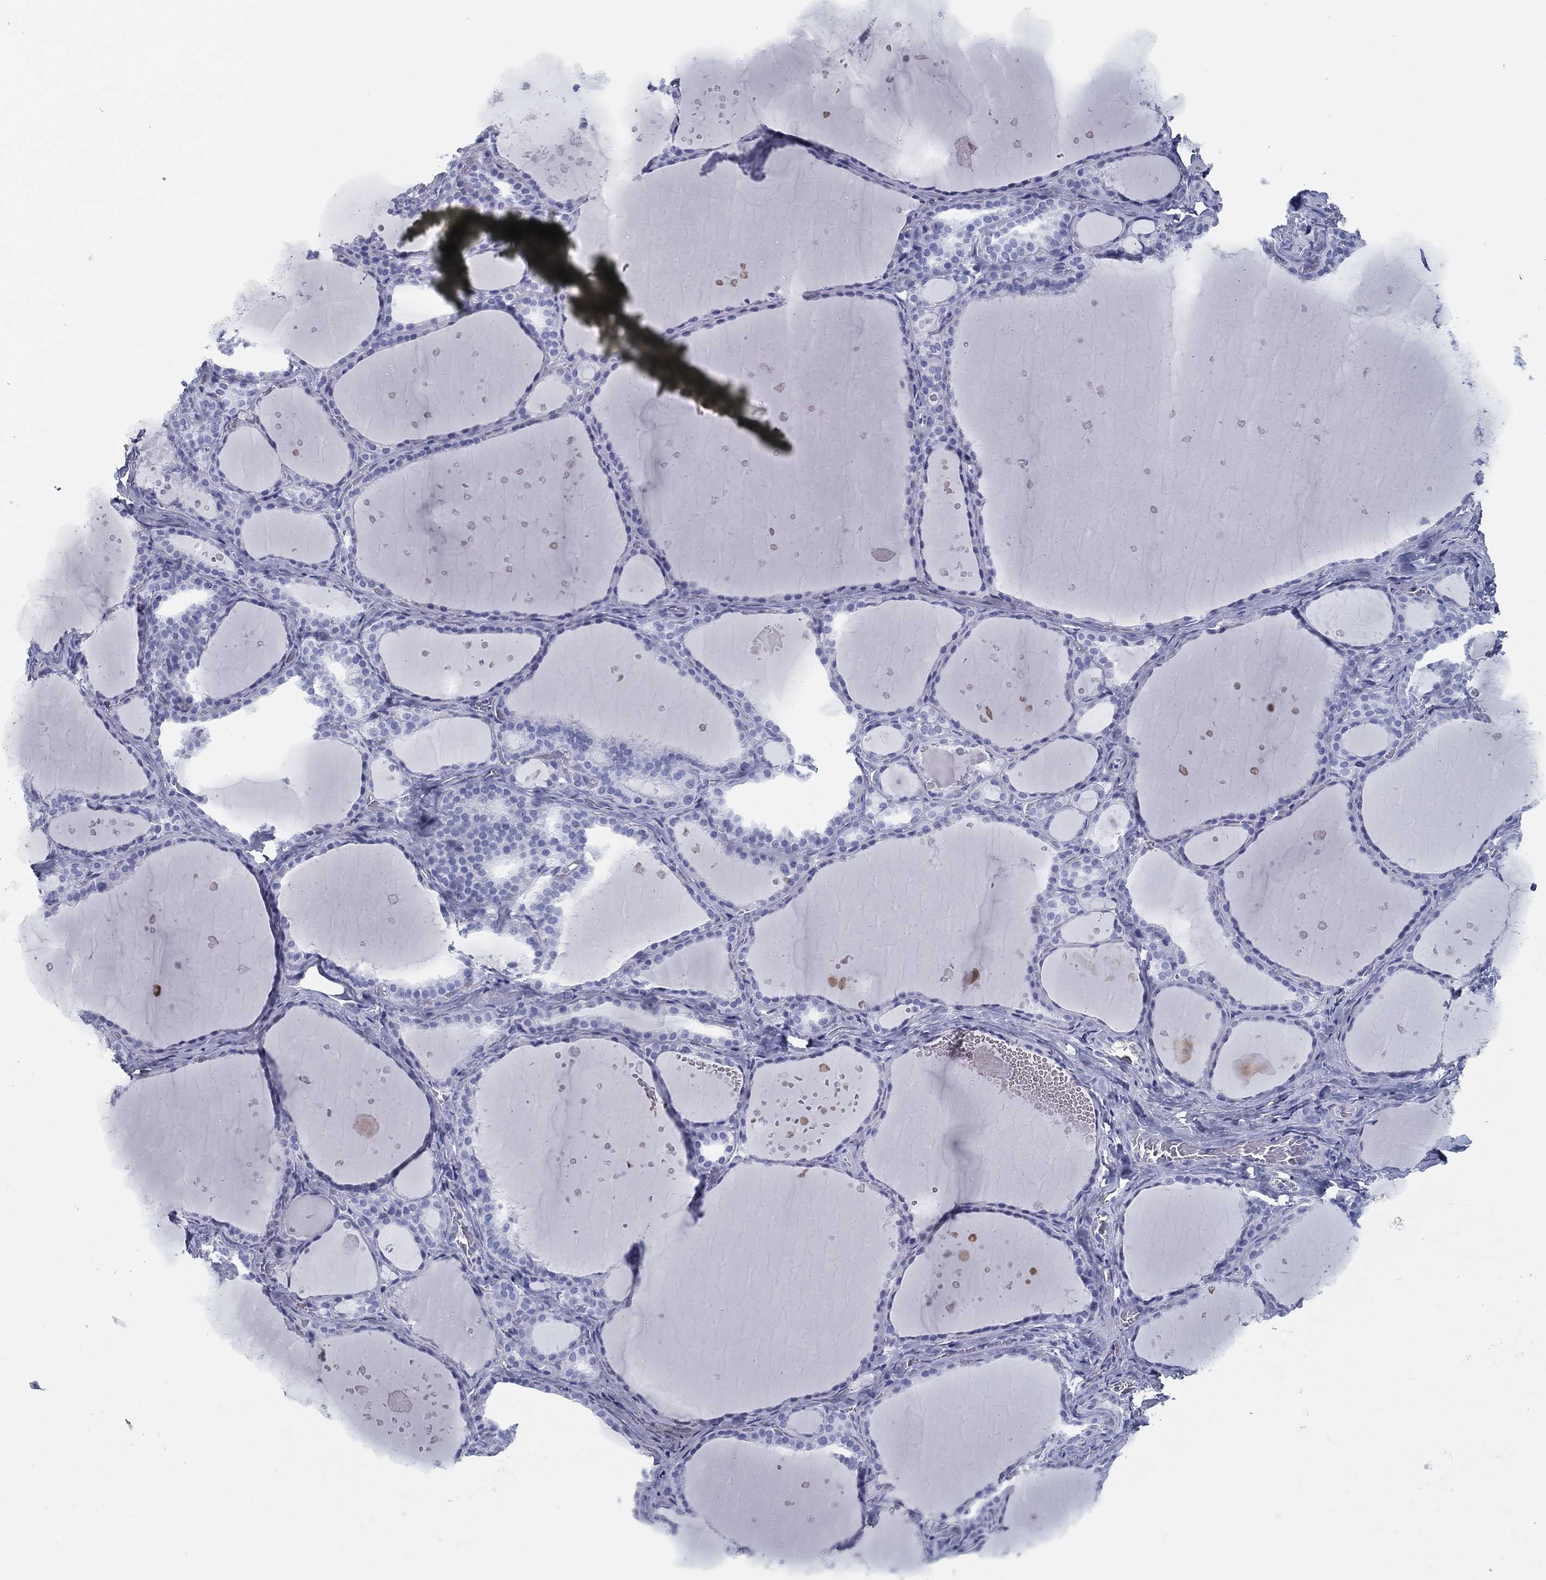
{"staining": {"intensity": "negative", "quantity": "none", "location": "none"}, "tissue": "thyroid gland", "cell_type": "Glandular cells", "image_type": "normal", "snomed": [{"axis": "morphology", "description": "Normal tissue, NOS"}, {"axis": "topography", "description": "Thyroid gland"}], "caption": "Immunohistochemistry (IHC) histopathology image of benign thyroid gland stained for a protein (brown), which exhibits no expression in glandular cells.", "gene": "TMEM252", "patient": {"sex": "male", "age": 63}}